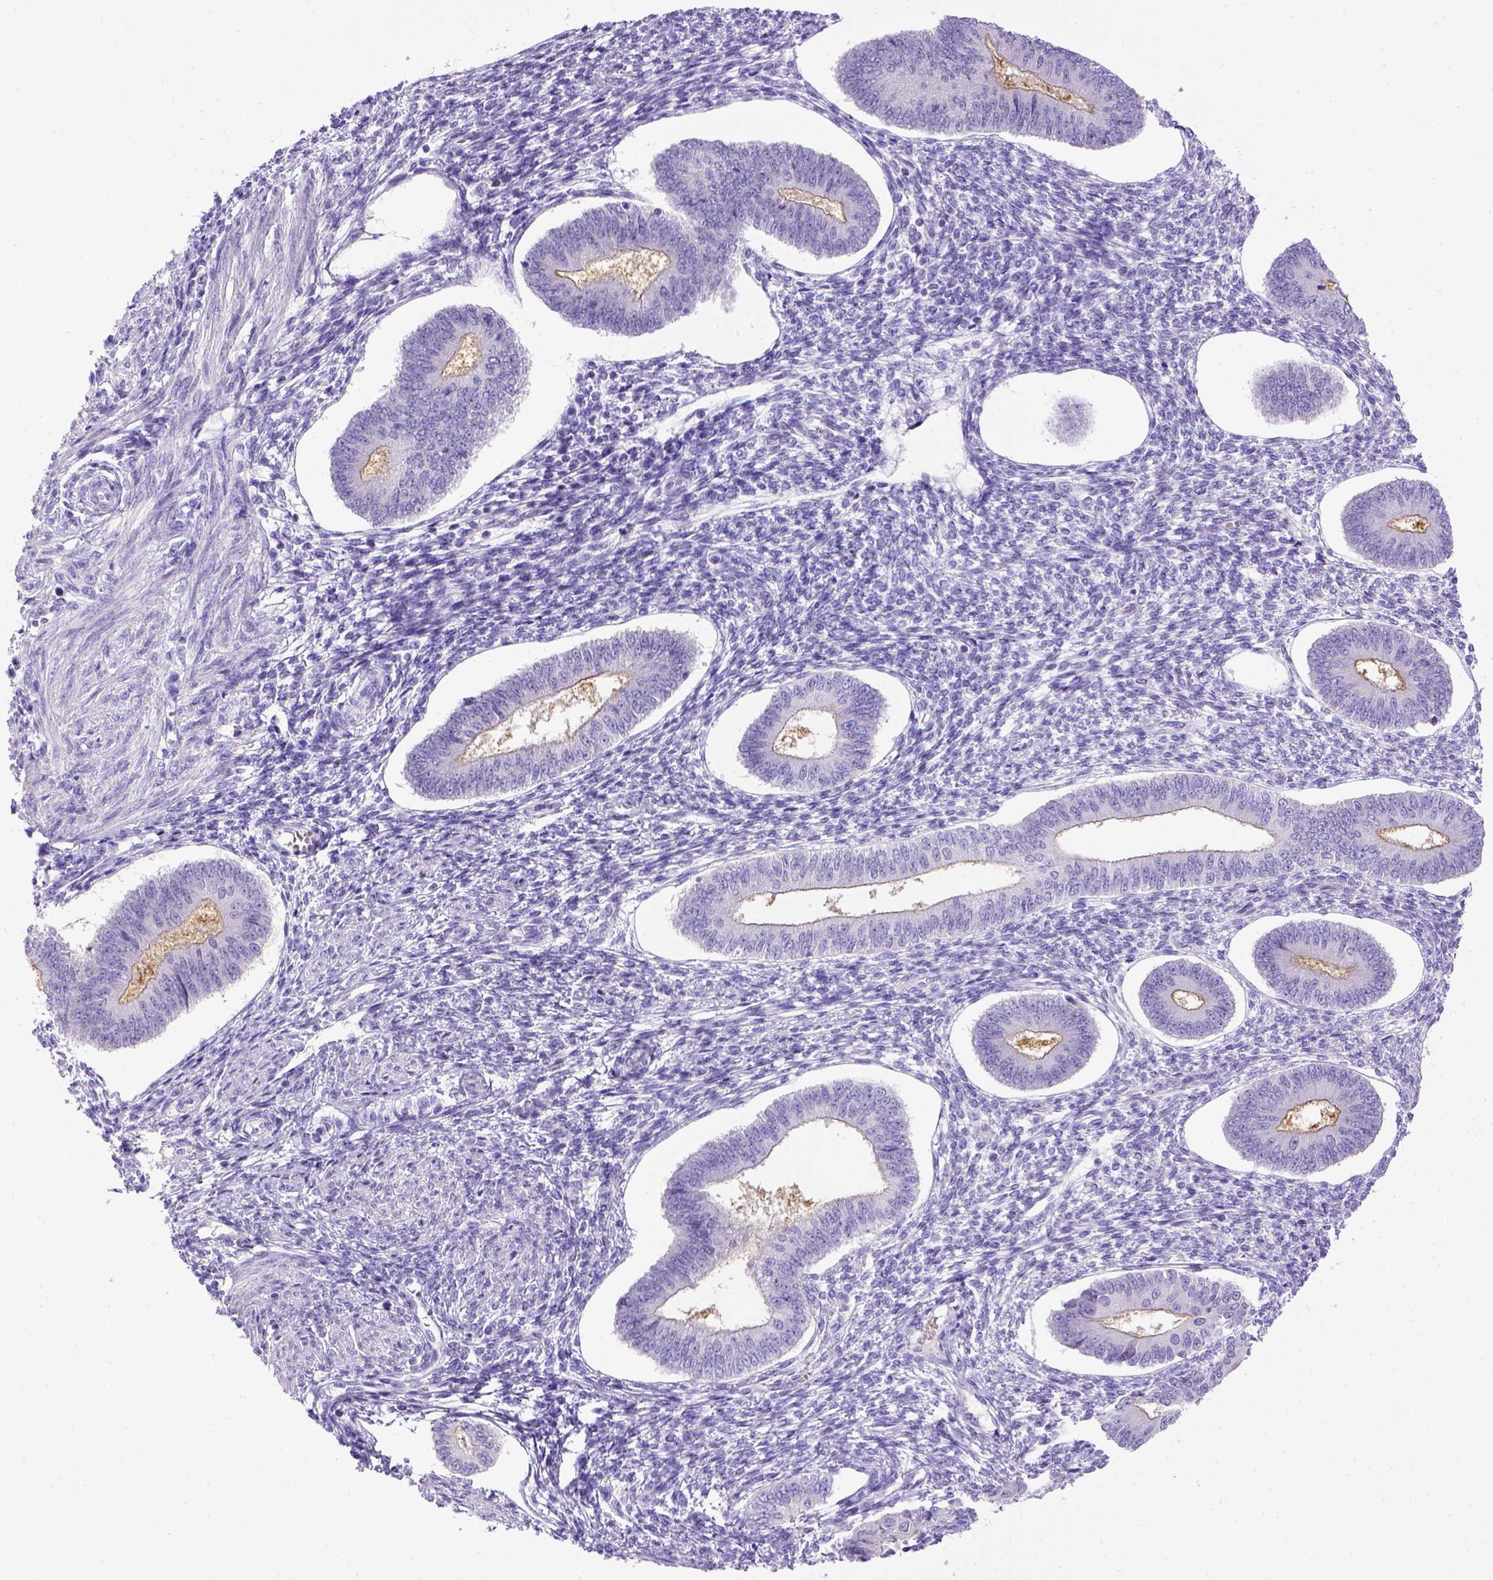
{"staining": {"intensity": "negative", "quantity": "none", "location": "none"}, "tissue": "endometrium", "cell_type": "Cells in endometrial stroma", "image_type": "normal", "snomed": [{"axis": "morphology", "description": "Normal tissue, NOS"}, {"axis": "topography", "description": "Endometrium"}], "caption": "IHC of unremarkable endometrium reveals no positivity in cells in endometrial stroma.", "gene": "BAAT", "patient": {"sex": "female", "age": 42}}